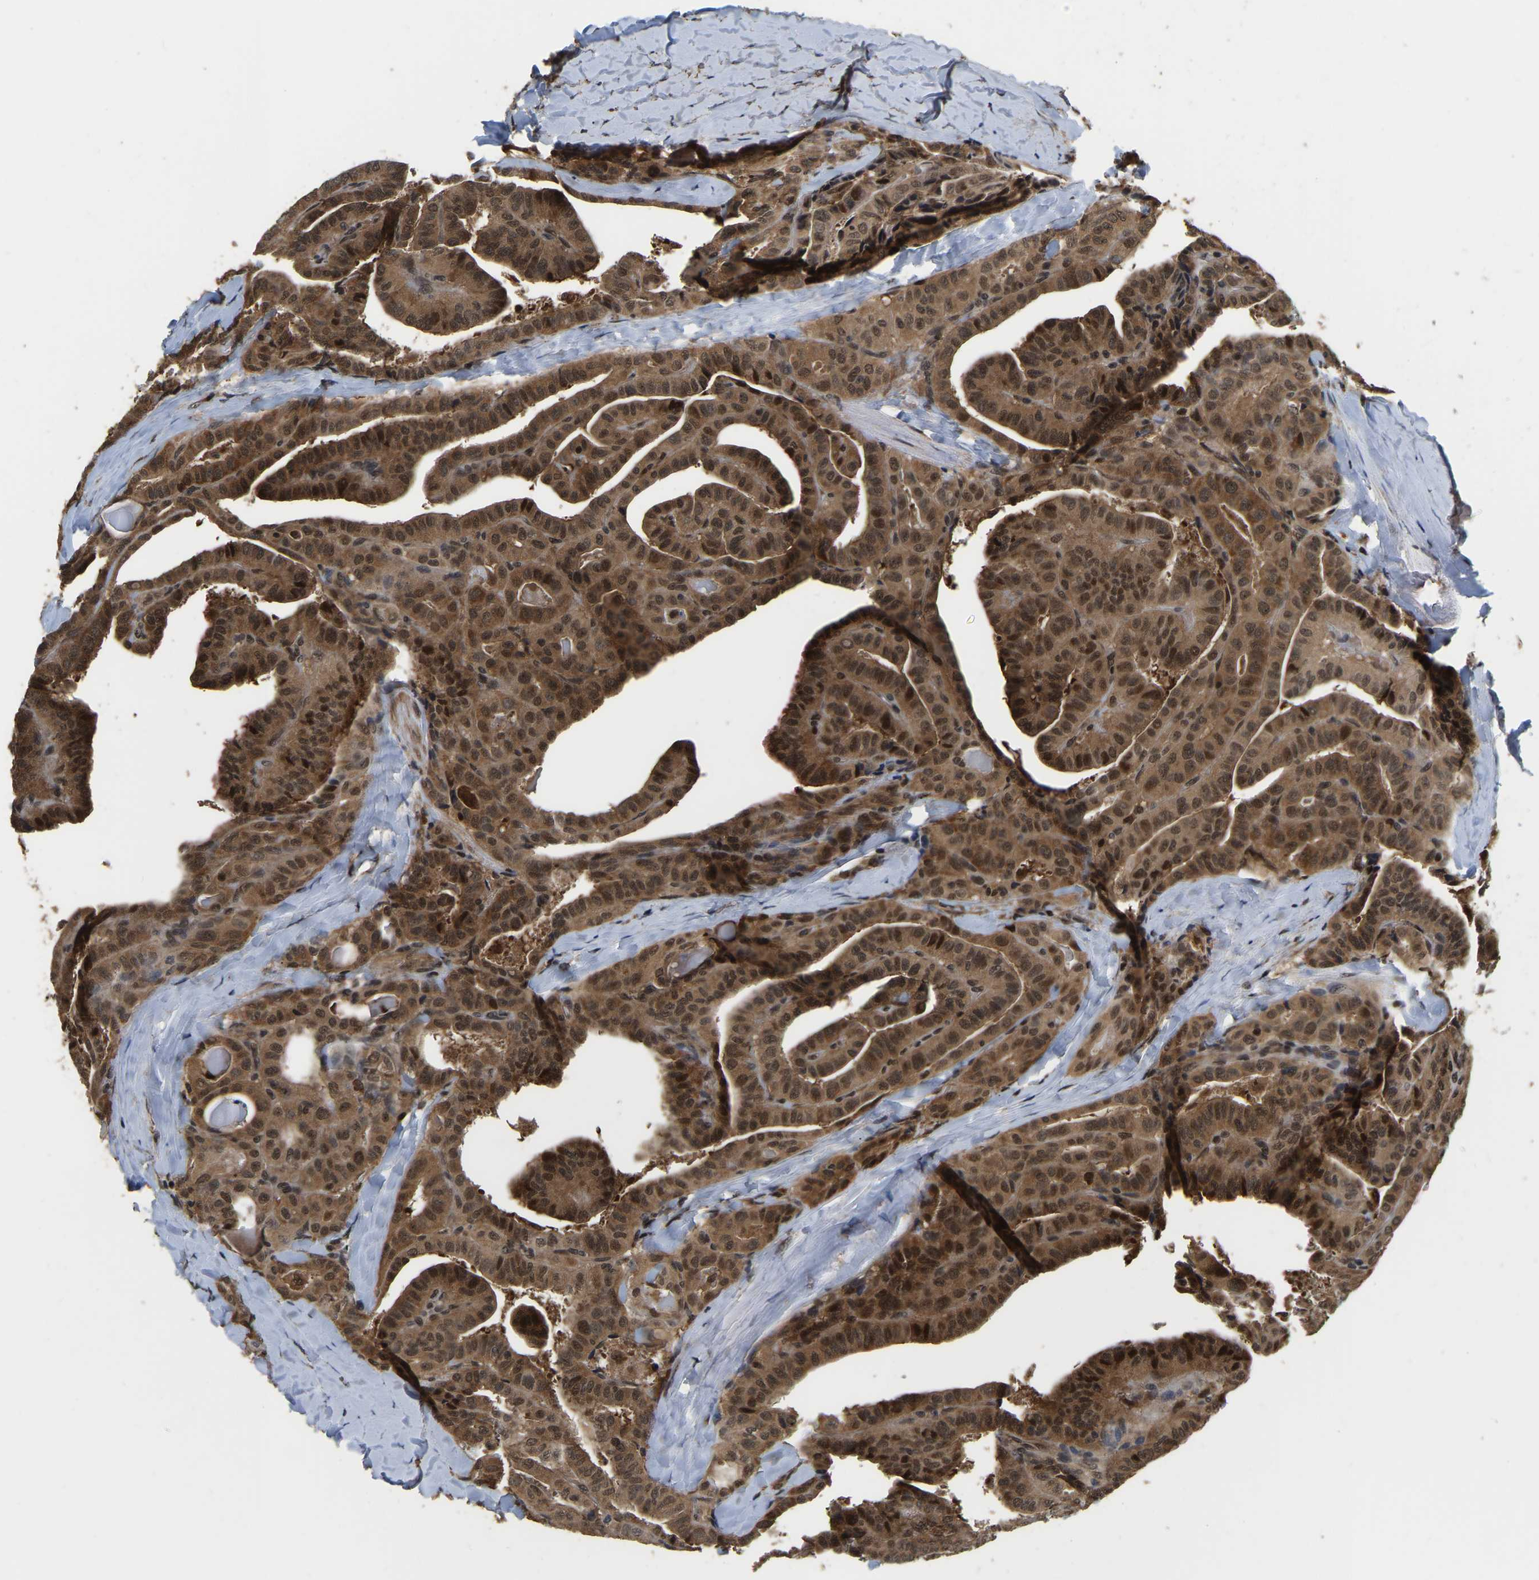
{"staining": {"intensity": "moderate", "quantity": ">75%", "location": "cytoplasmic/membranous,nuclear"}, "tissue": "thyroid cancer", "cell_type": "Tumor cells", "image_type": "cancer", "snomed": [{"axis": "morphology", "description": "Papillary adenocarcinoma, NOS"}, {"axis": "topography", "description": "Thyroid gland"}], "caption": "A micrograph of human thyroid cancer stained for a protein exhibits moderate cytoplasmic/membranous and nuclear brown staining in tumor cells.", "gene": "CIAO1", "patient": {"sex": "male", "age": 77}}